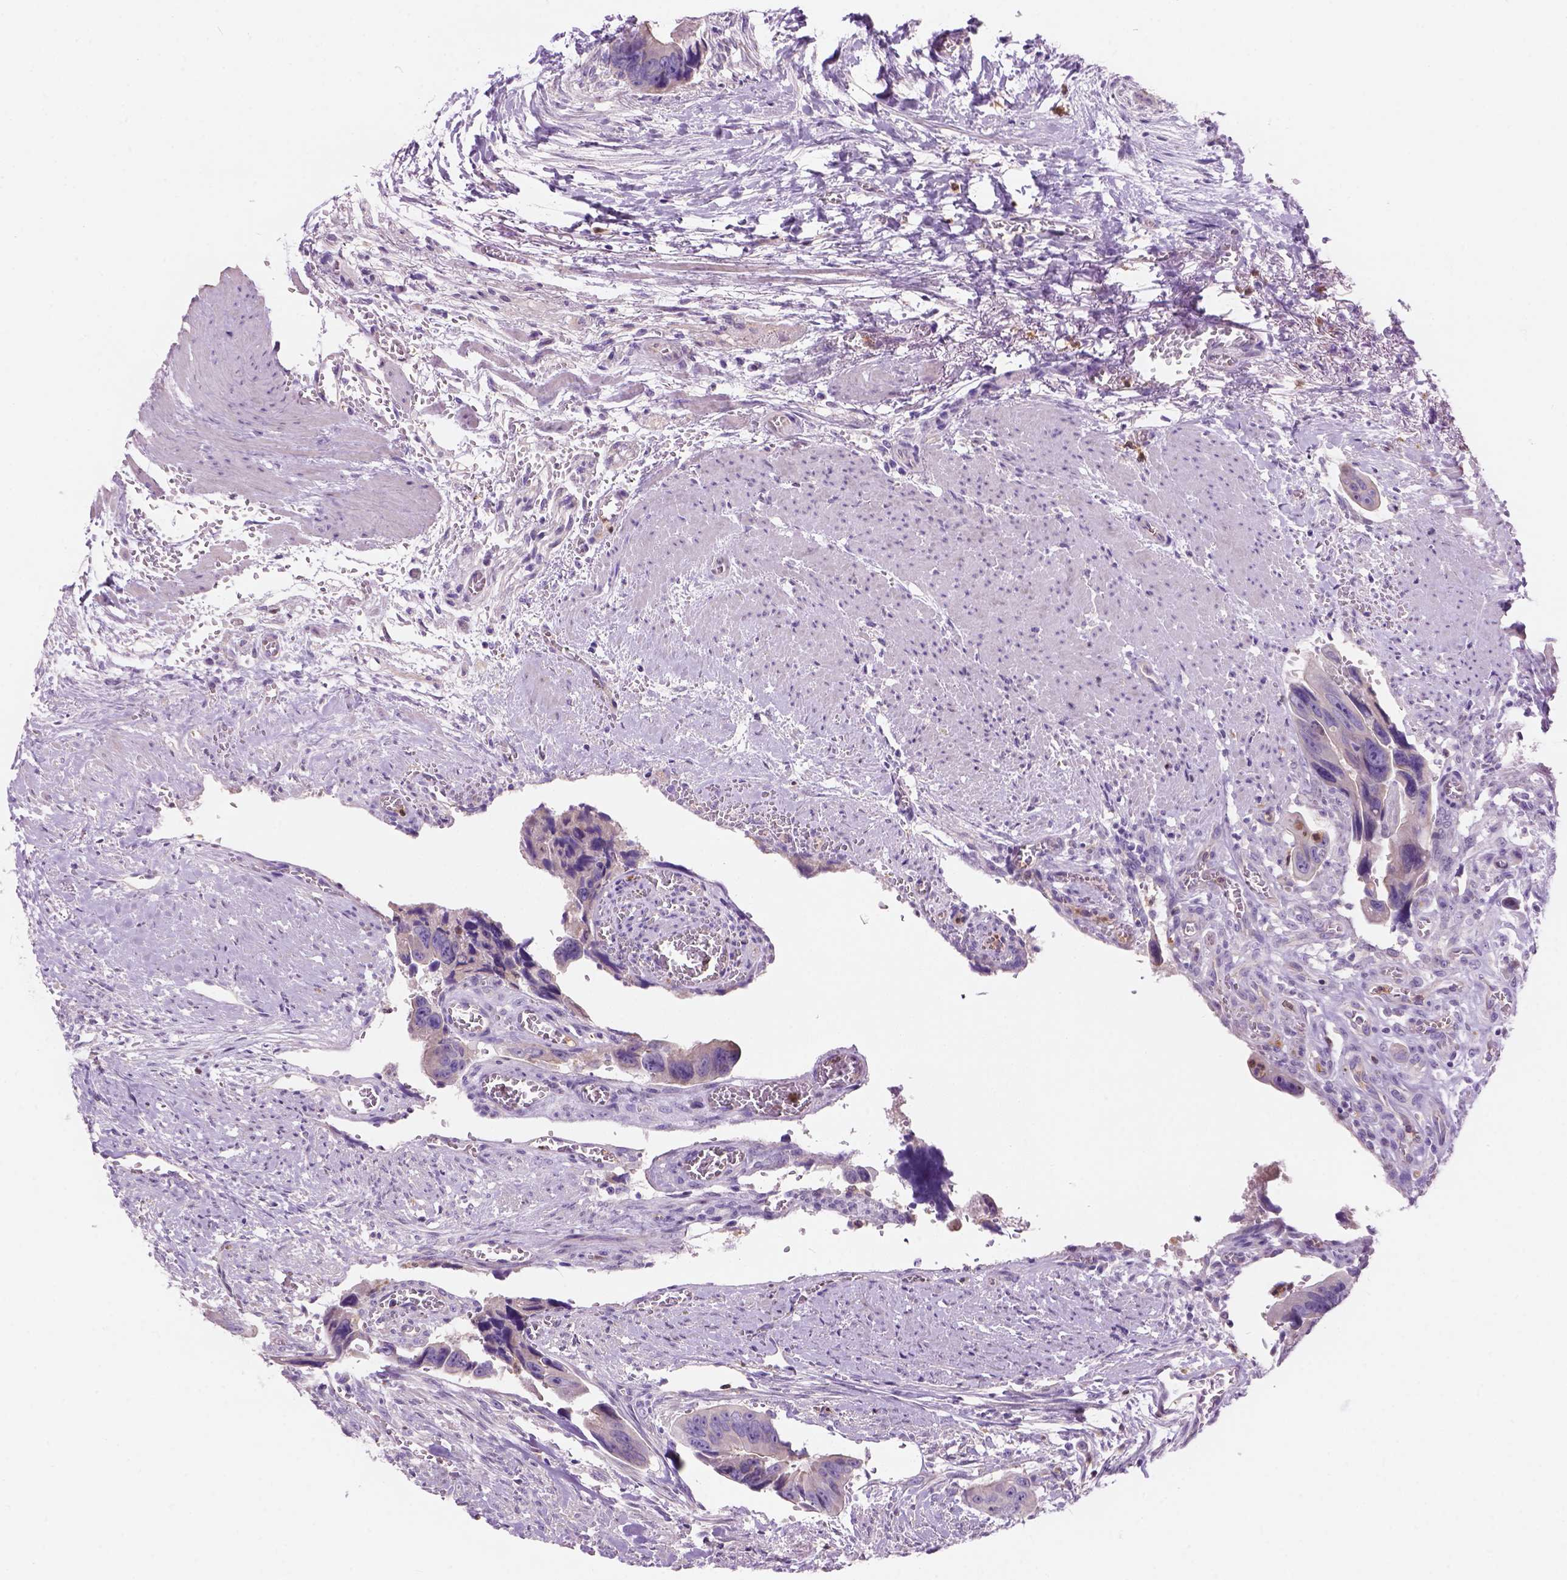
{"staining": {"intensity": "negative", "quantity": "none", "location": "none"}, "tissue": "colorectal cancer", "cell_type": "Tumor cells", "image_type": "cancer", "snomed": [{"axis": "morphology", "description": "Adenocarcinoma, NOS"}, {"axis": "topography", "description": "Rectum"}], "caption": "This is an IHC photomicrograph of colorectal cancer (adenocarcinoma). There is no staining in tumor cells.", "gene": "CD84", "patient": {"sex": "male", "age": 76}}